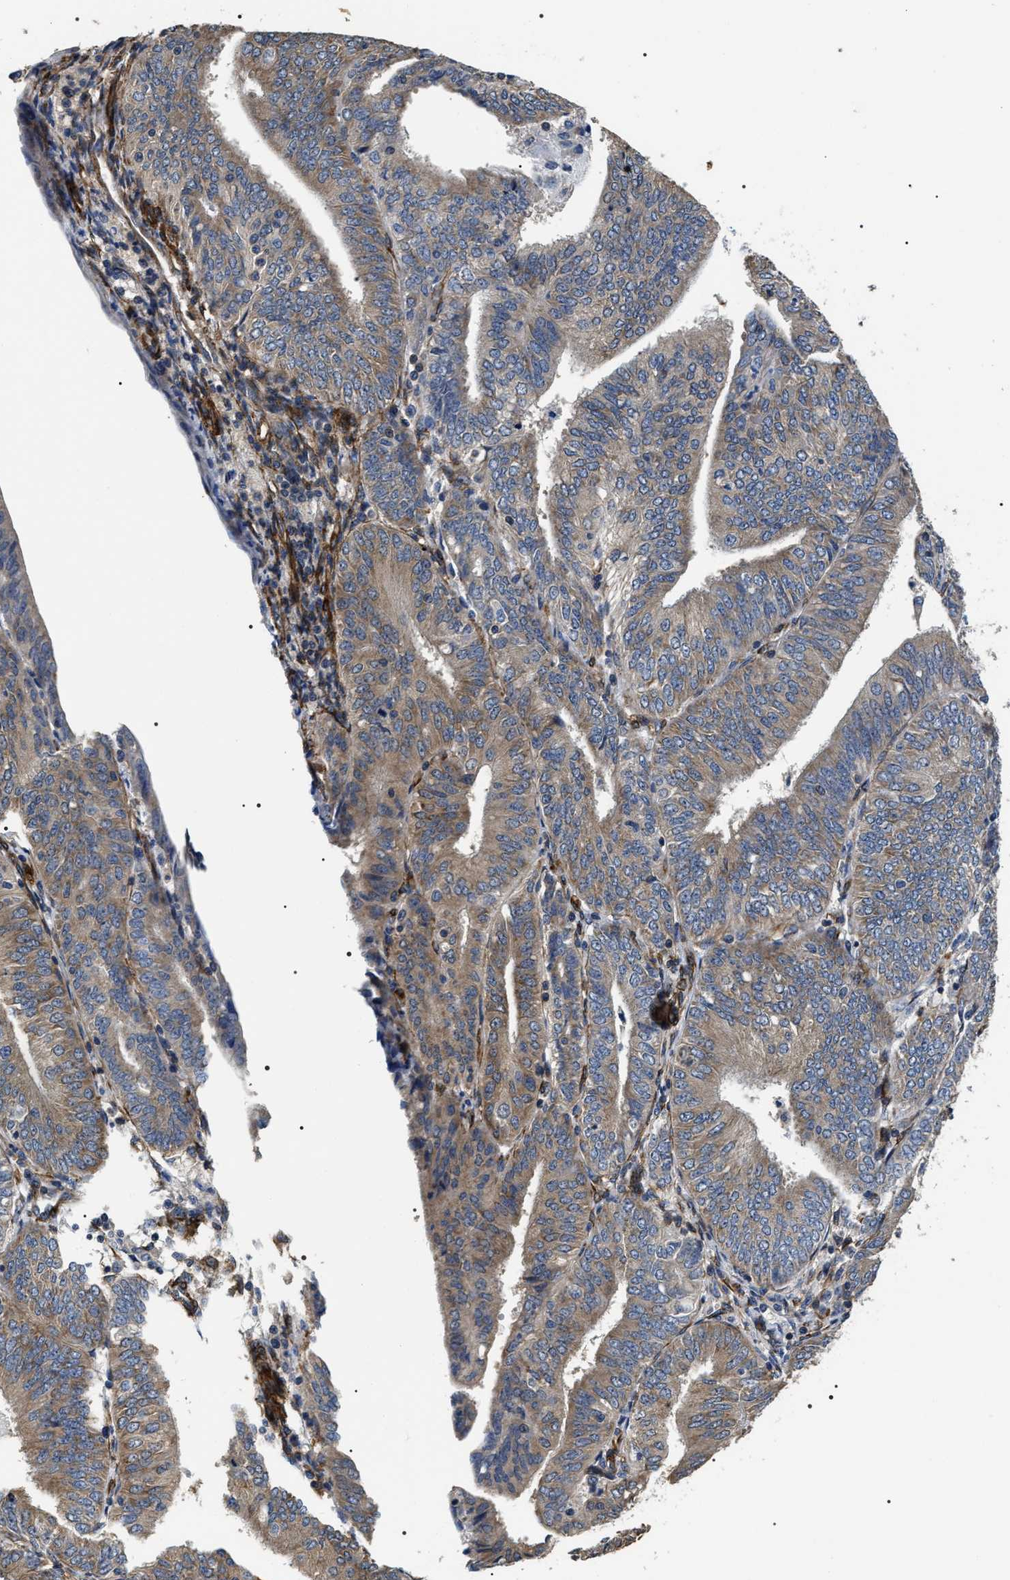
{"staining": {"intensity": "weak", "quantity": ">75%", "location": "cytoplasmic/membranous"}, "tissue": "endometrial cancer", "cell_type": "Tumor cells", "image_type": "cancer", "snomed": [{"axis": "morphology", "description": "Adenocarcinoma, NOS"}, {"axis": "topography", "description": "Endometrium"}], "caption": "IHC image of human endometrial adenocarcinoma stained for a protein (brown), which demonstrates low levels of weak cytoplasmic/membranous expression in approximately >75% of tumor cells.", "gene": "ZC3HAV1L", "patient": {"sex": "female", "age": 58}}